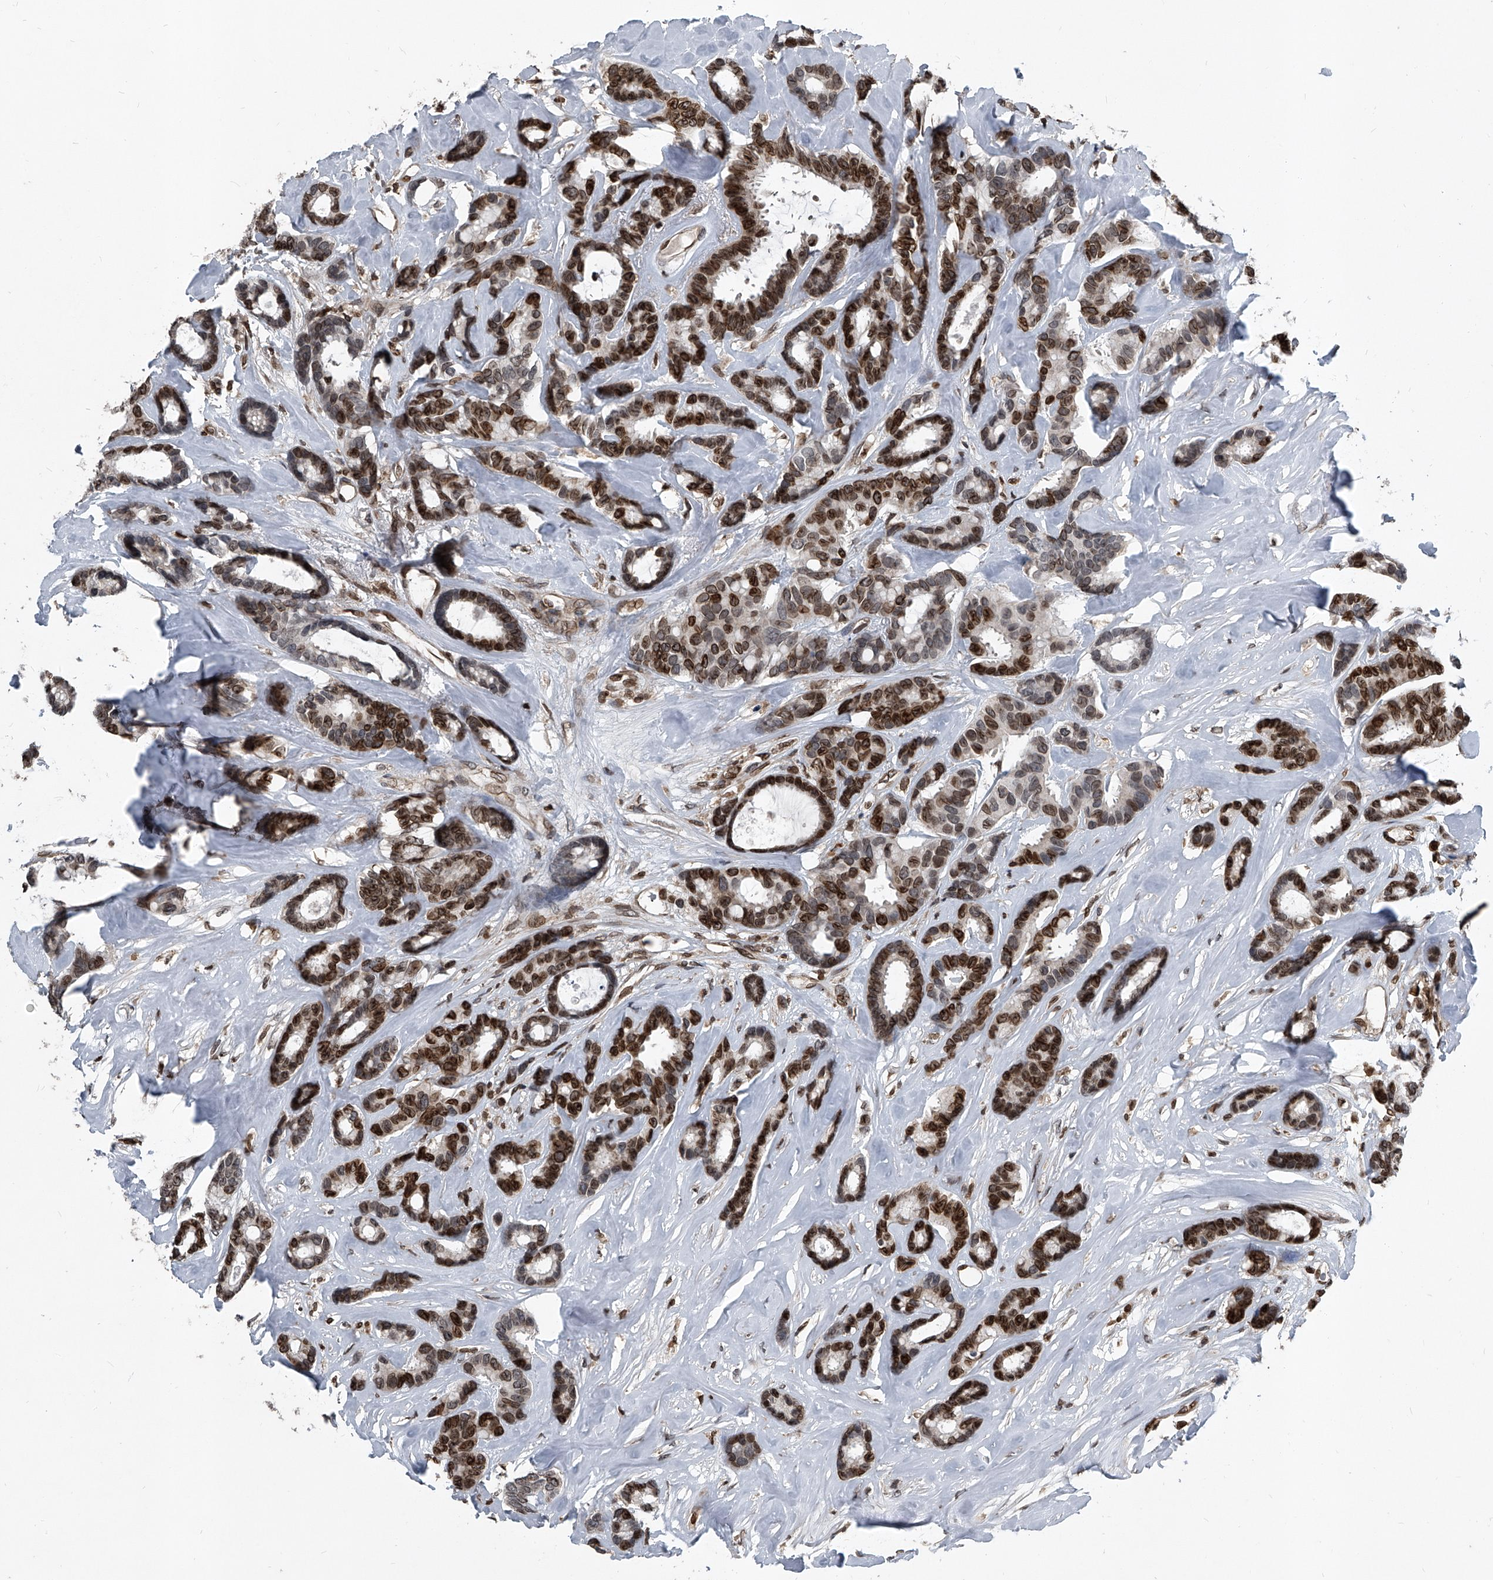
{"staining": {"intensity": "moderate", "quantity": ">75%", "location": "nuclear"}, "tissue": "breast cancer", "cell_type": "Tumor cells", "image_type": "cancer", "snomed": [{"axis": "morphology", "description": "Duct carcinoma"}, {"axis": "topography", "description": "Breast"}], "caption": "Immunohistochemistry micrograph of human infiltrating ductal carcinoma (breast) stained for a protein (brown), which reveals medium levels of moderate nuclear positivity in approximately >75% of tumor cells.", "gene": "PHF20", "patient": {"sex": "female", "age": 87}}